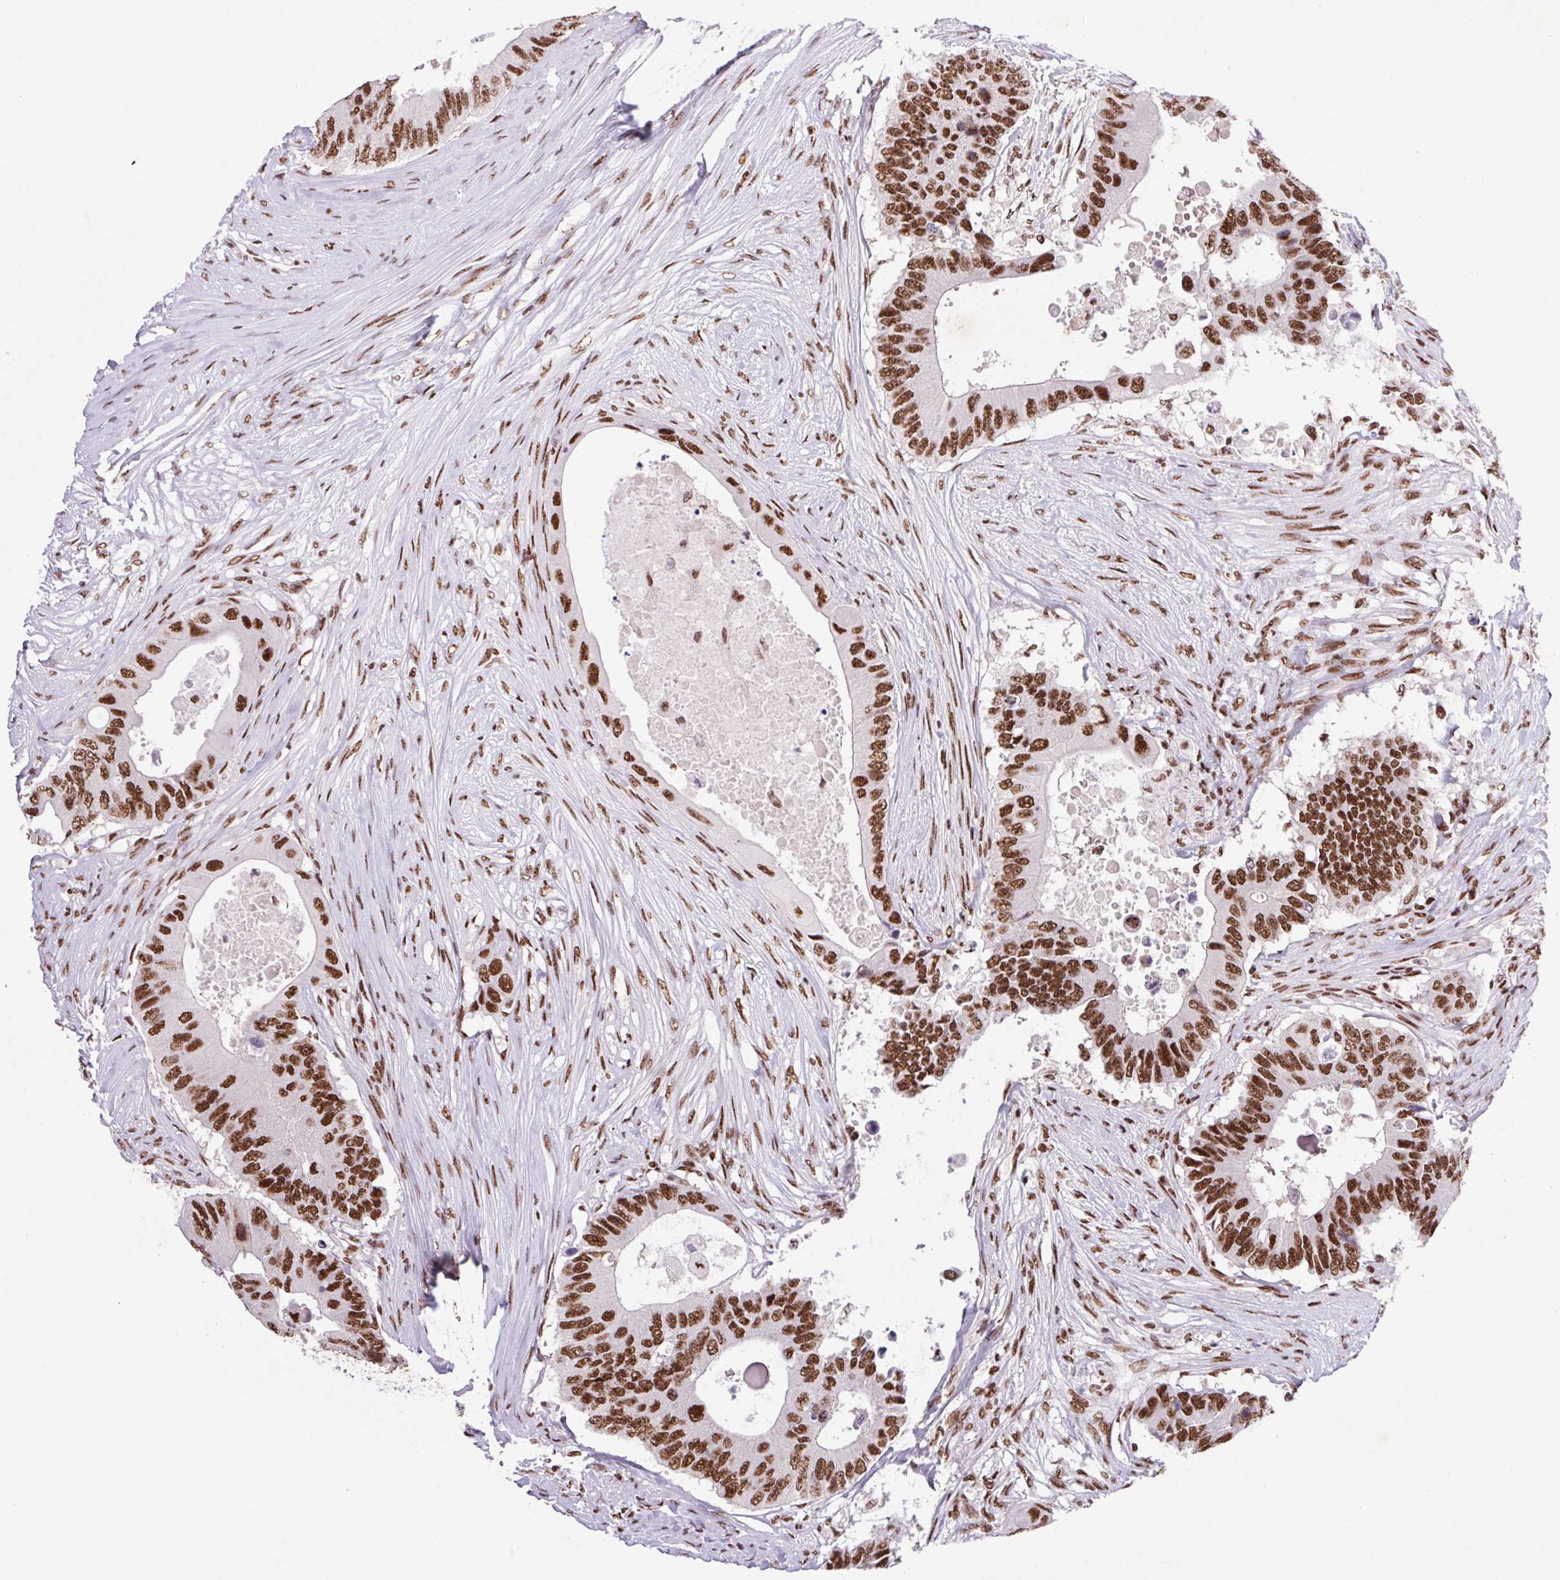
{"staining": {"intensity": "strong", "quantity": ">75%", "location": "nuclear"}, "tissue": "colorectal cancer", "cell_type": "Tumor cells", "image_type": "cancer", "snomed": [{"axis": "morphology", "description": "Adenocarcinoma, NOS"}, {"axis": "topography", "description": "Colon"}], "caption": "Protein analysis of colorectal cancer (adenocarcinoma) tissue shows strong nuclear staining in approximately >75% of tumor cells.", "gene": "LDLRAD4", "patient": {"sex": "male", "age": 71}}